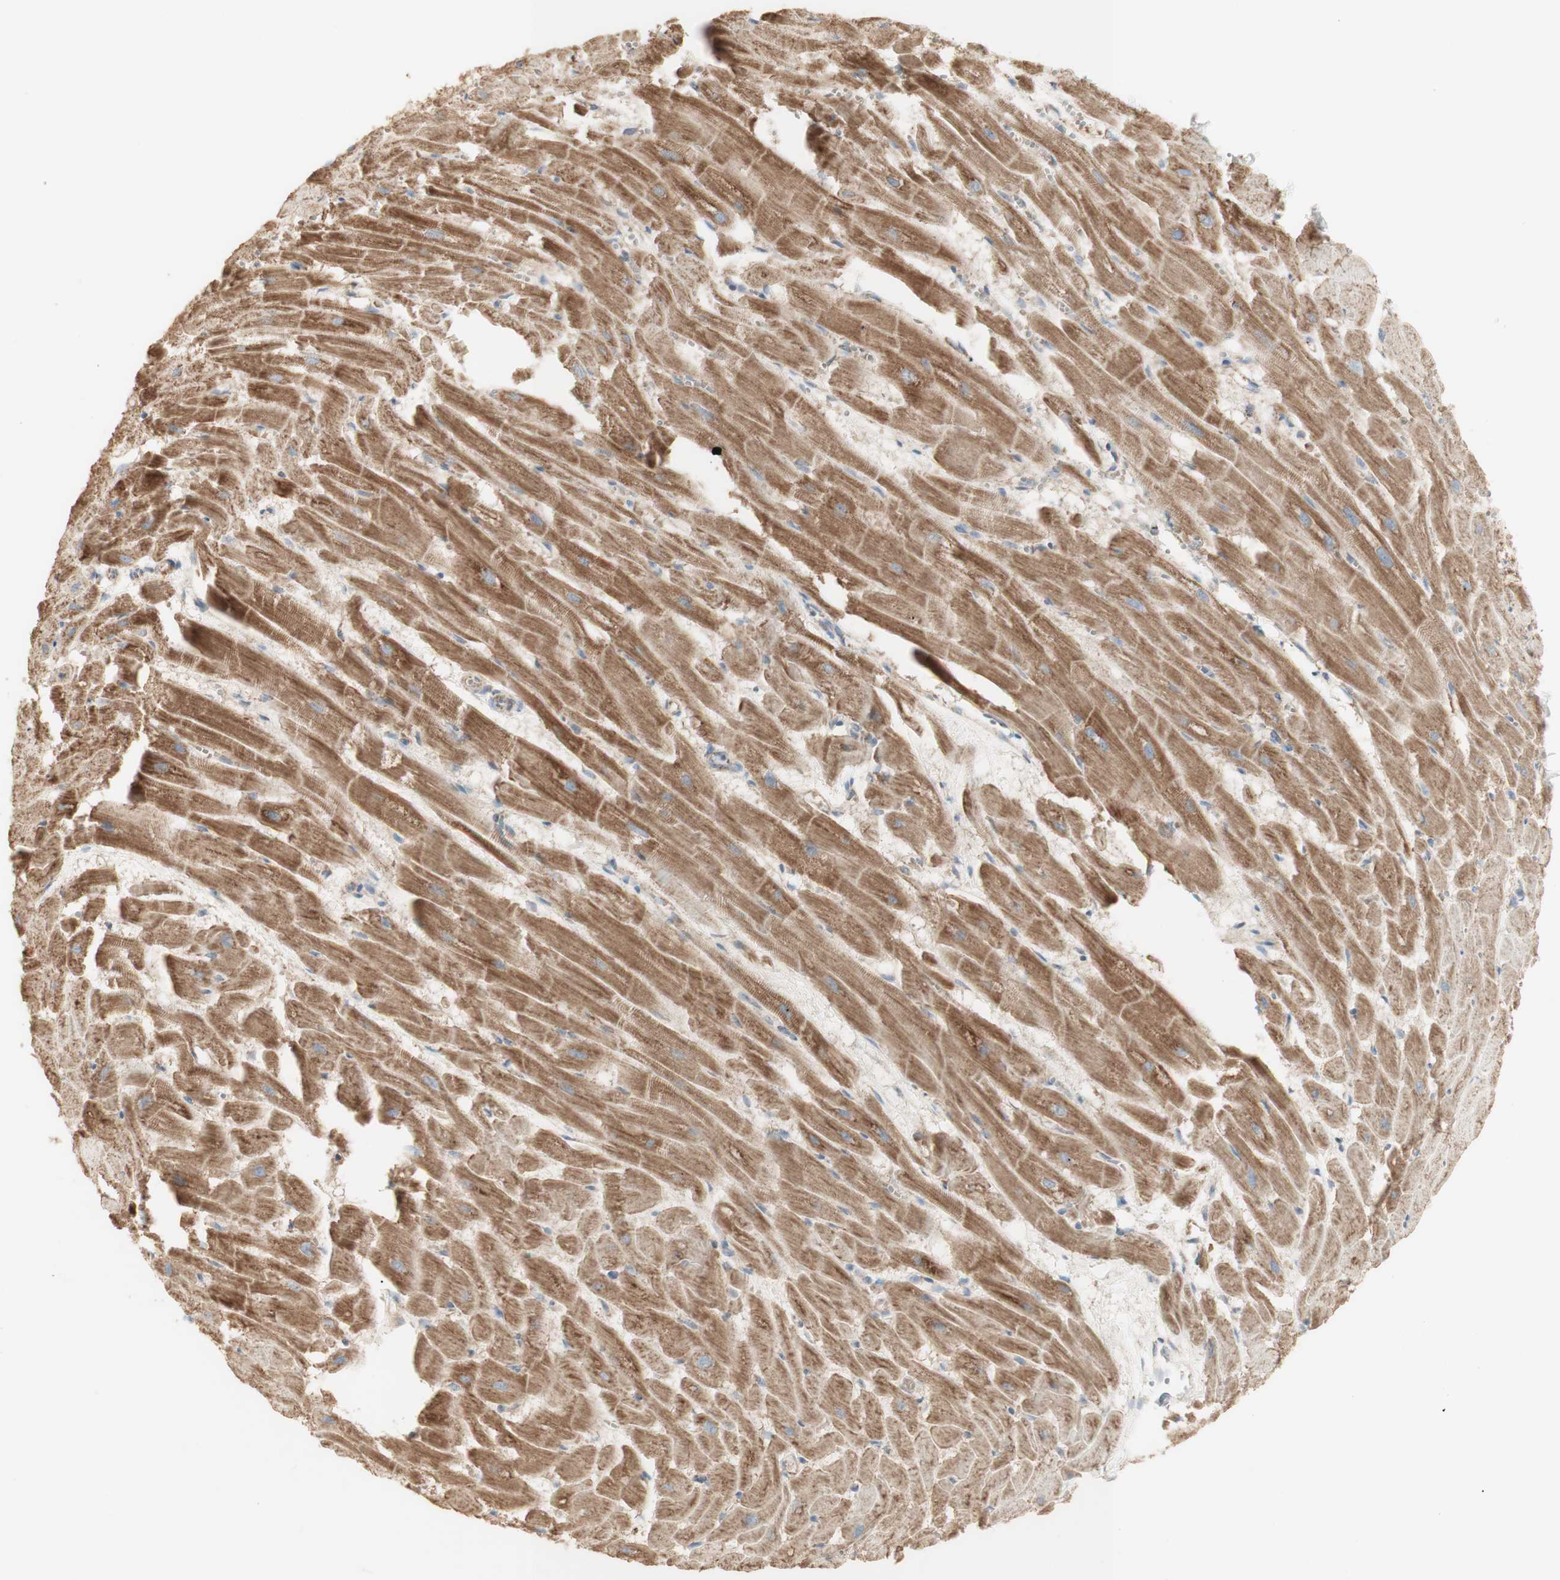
{"staining": {"intensity": "moderate", "quantity": ">75%", "location": "cytoplasmic/membranous"}, "tissue": "heart muscle", "cell_type": "Cardiomyocytes", "image_type": "normal", "snomed": [{"axis": "morphology", "description": "Normal tissue, NOS"}, {"axis": "topography", "description": "Heart"}], "caption": "Heart muscle stained with DAB (3,3'-diaminobenzidine) immunohistochemistry displays medium levels of moderate cytoplasmic/membranous expression in about >75% of cardiomyocytes.", "gene": "LETM1", "patient": {"sex": "female", "age": 19}}